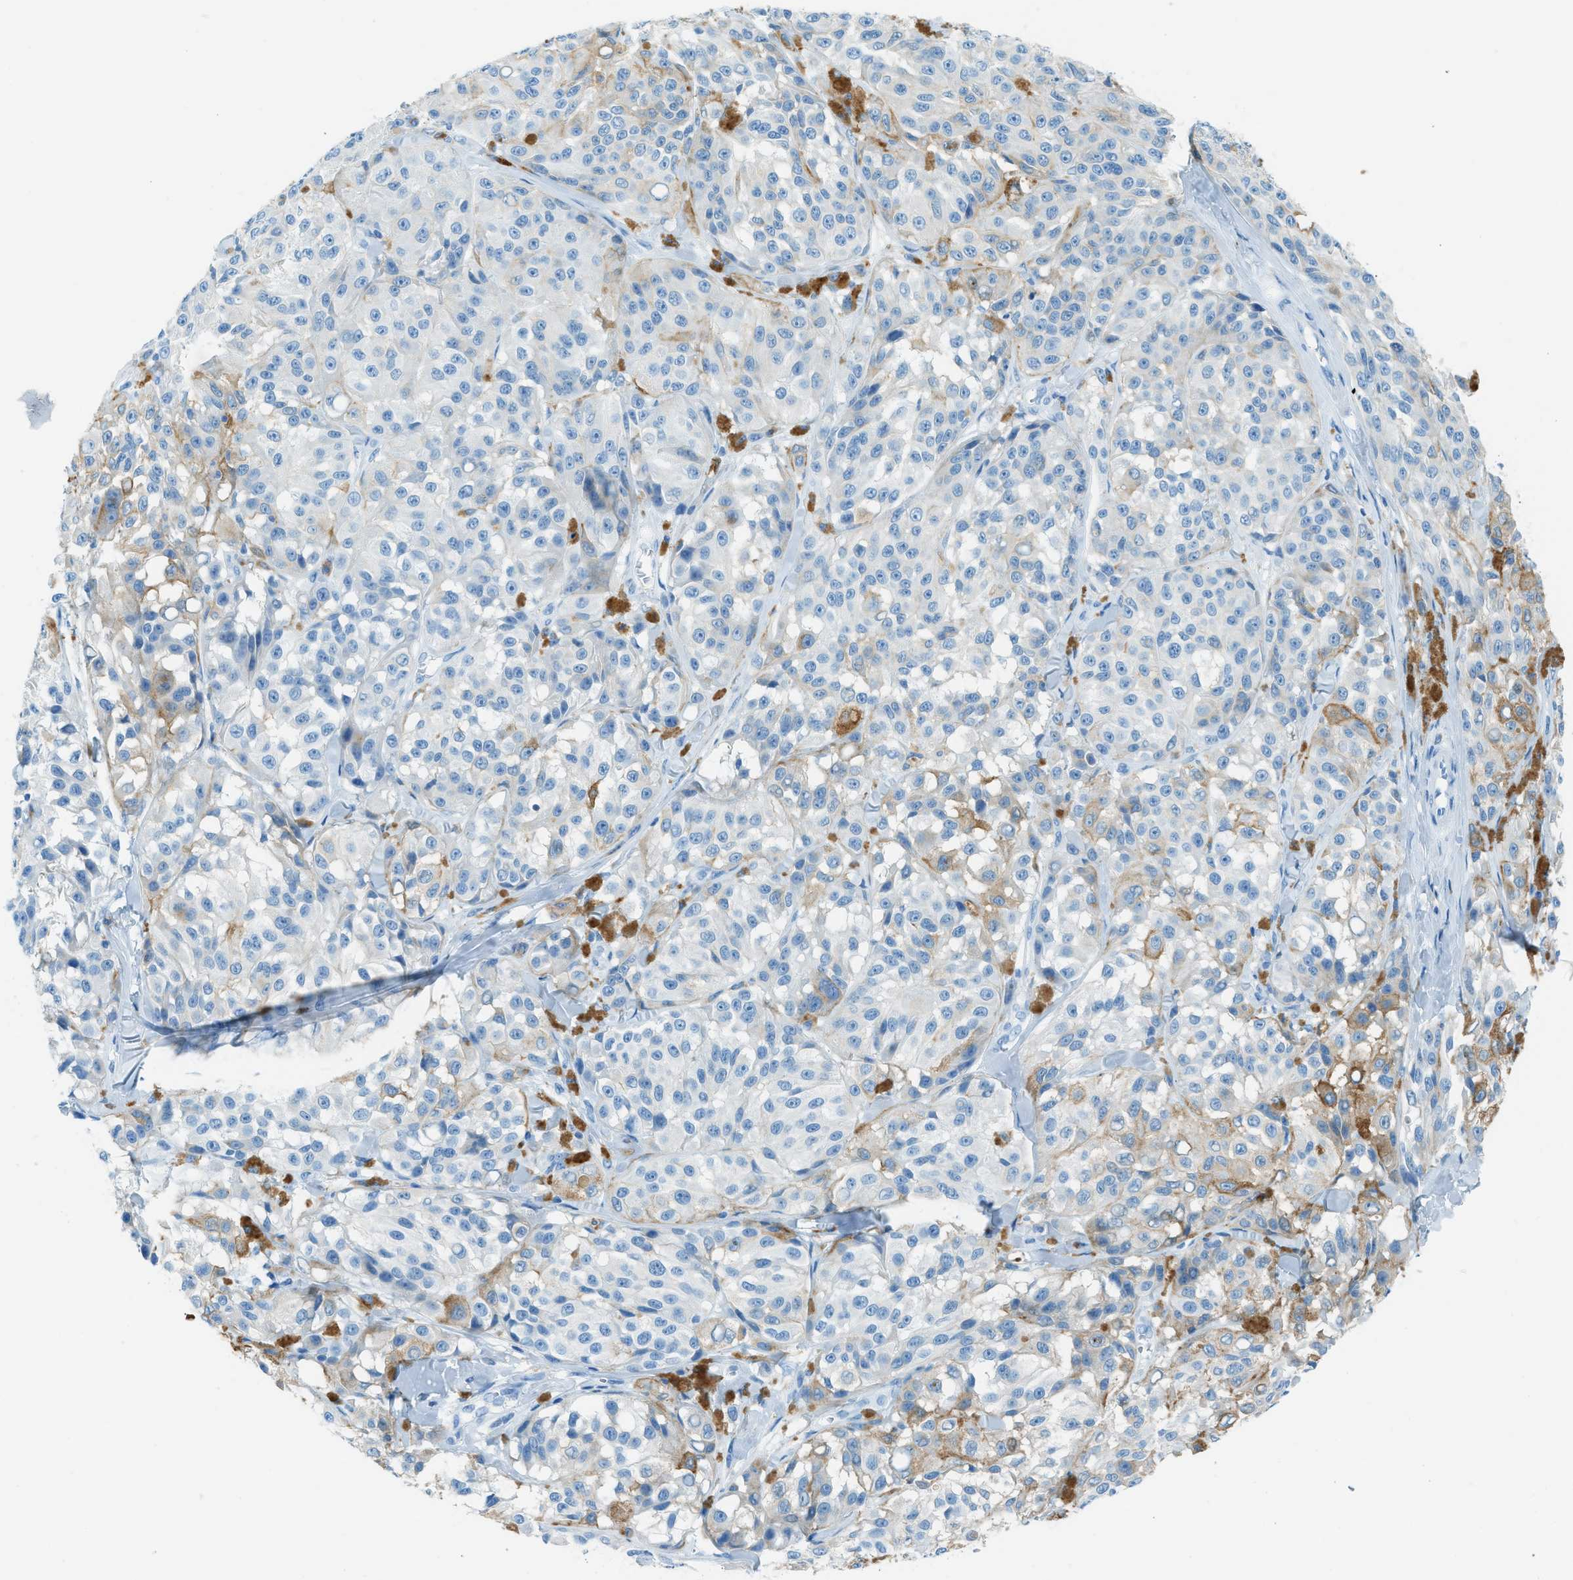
{"staining": {"intensity": "negative", "quantity": "none", "location": "none"}, "tissue": "melanoma", "cell_type": "Tumor cells", "image_type": "cancer", "snomed": [{"axis": "morphology", "description": "Malignant melanoma, NOS"}, {"axis": "topography", "description": "Skin"}], "caption": "Immunohistochemistry histopathology image of human malignant melanoma stained for a protein (brown), which demonstrates no positivity in tumor cells.", "gene": "C21orf62", "patient": {"sex": "male", "age": 84}}